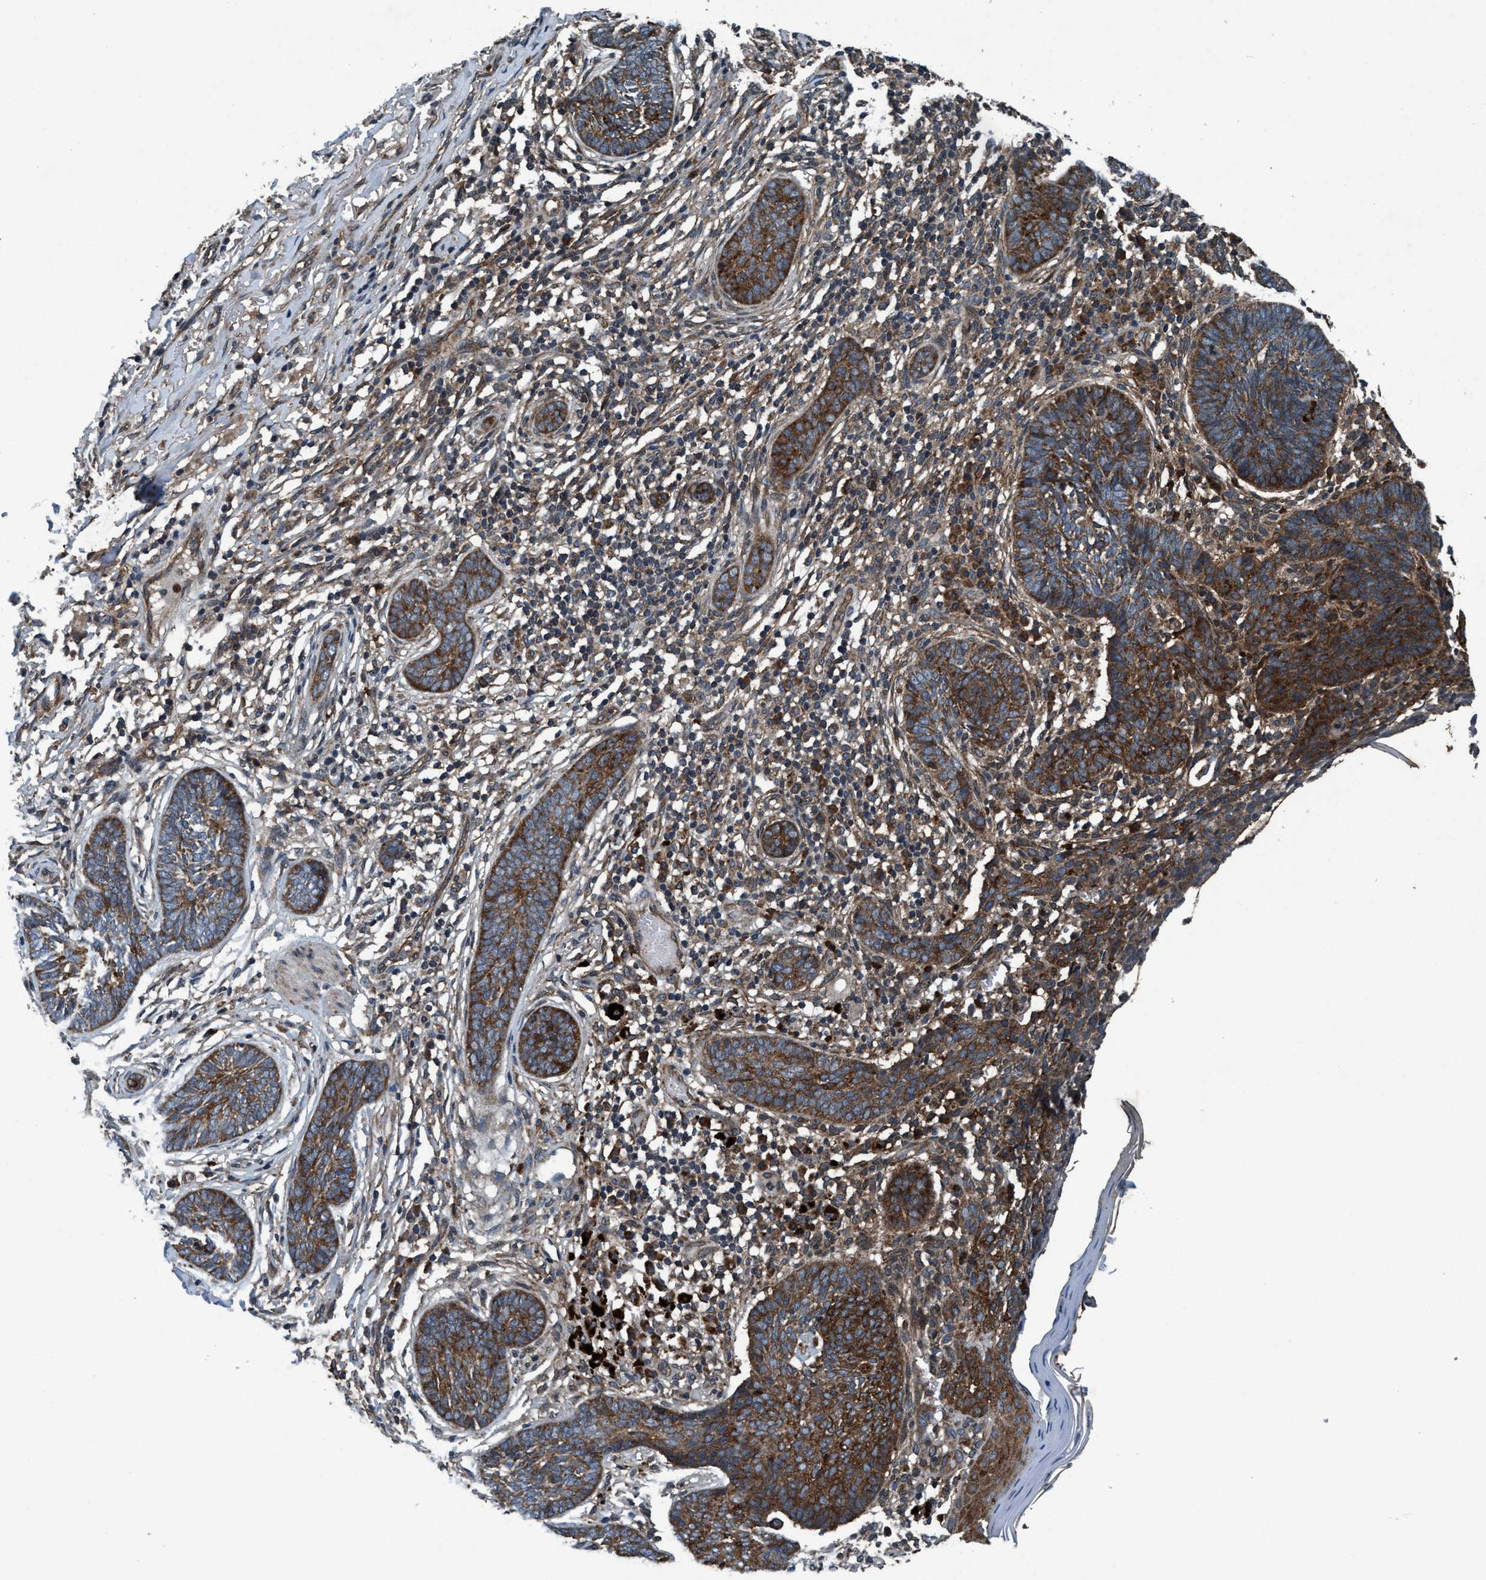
{"staining": {"intensity": "strong", "quantity": ">75%", "location": "cytoplasmic/membranous"}, "tissue": "skin cancer", "cell_type": "Tumor cells", "image_type": "cancer", "snomed": [{"axis": "morphology", "description": "Normal tissue, NOS"}, {"axis": "morphology", "description": "Basal cell carcinoma"}, {"axis": "topography", "description": "Skin"}], "caption": "Skin cancer (basal cell carcinoma) stained for a protein reveals strong cytoplasmic/membranous positivity in tumor cells.", "gene": "AKT1S1", "patient": {"sex": "male", "age": 87}}